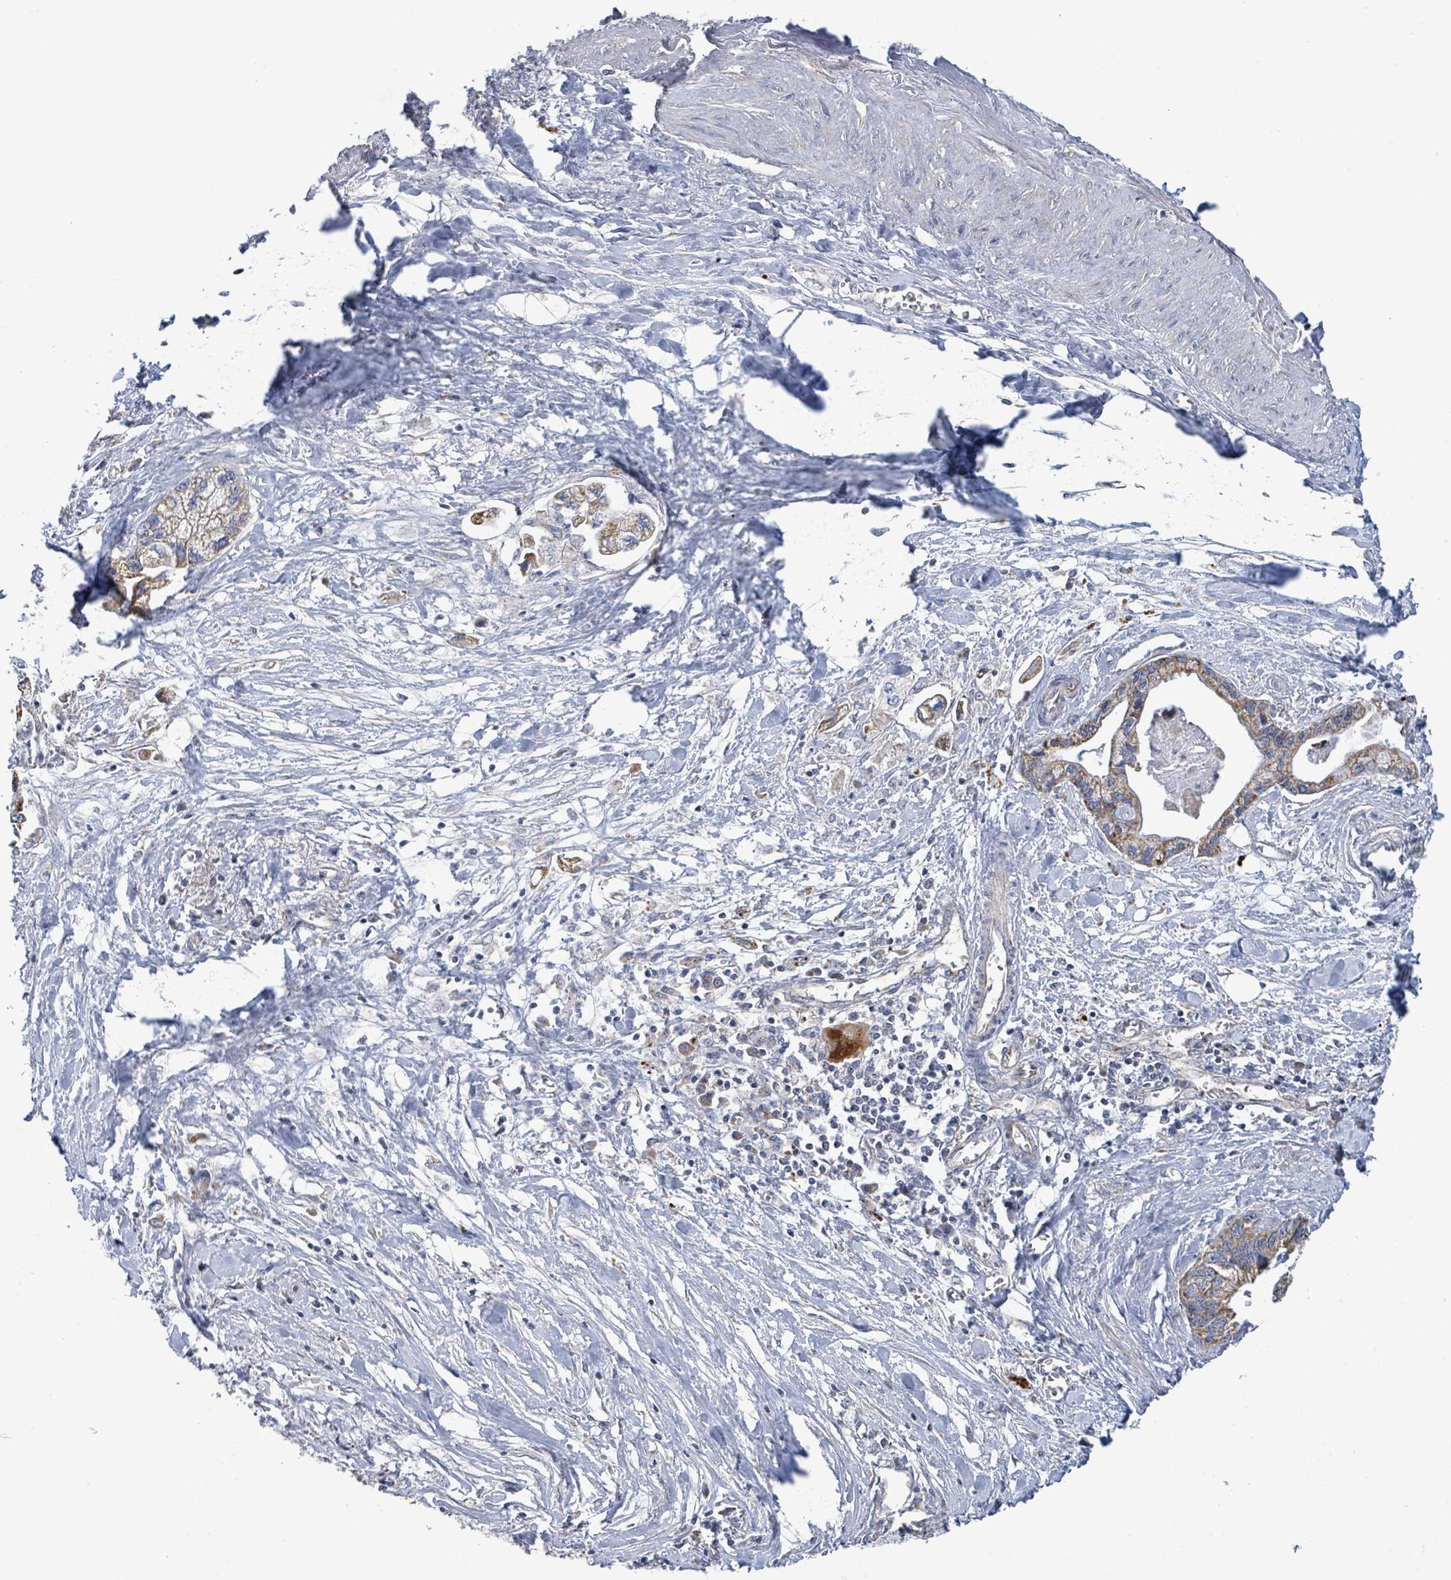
{"staining": {"intensity": "moderate", "quantity": ">75%", "location": "cytoplasmic/membranous"}, "tissue": "pancreatic cancer", "cell_type": "Tumor cells", "image_type": "cancer", "snomed": [{"axis": "morphology", "description": "Adenocarcinoma, NOS"}, {"axis": "topography", "description": "Pancreas"}], "caption": "A brown stain shows moderate cytoplasmic/membranous staining of a protein in adenocarcinoma (pancreatic) tumor cells. The protein of interest is stained brown, and the nuclei are stained in blue (DAB (3,3'-diaminobenzidine) IHC with brightfield microscopy, high magnification).", "gene": "ALG12", "patient": {"sex": "male", "age": 61}}